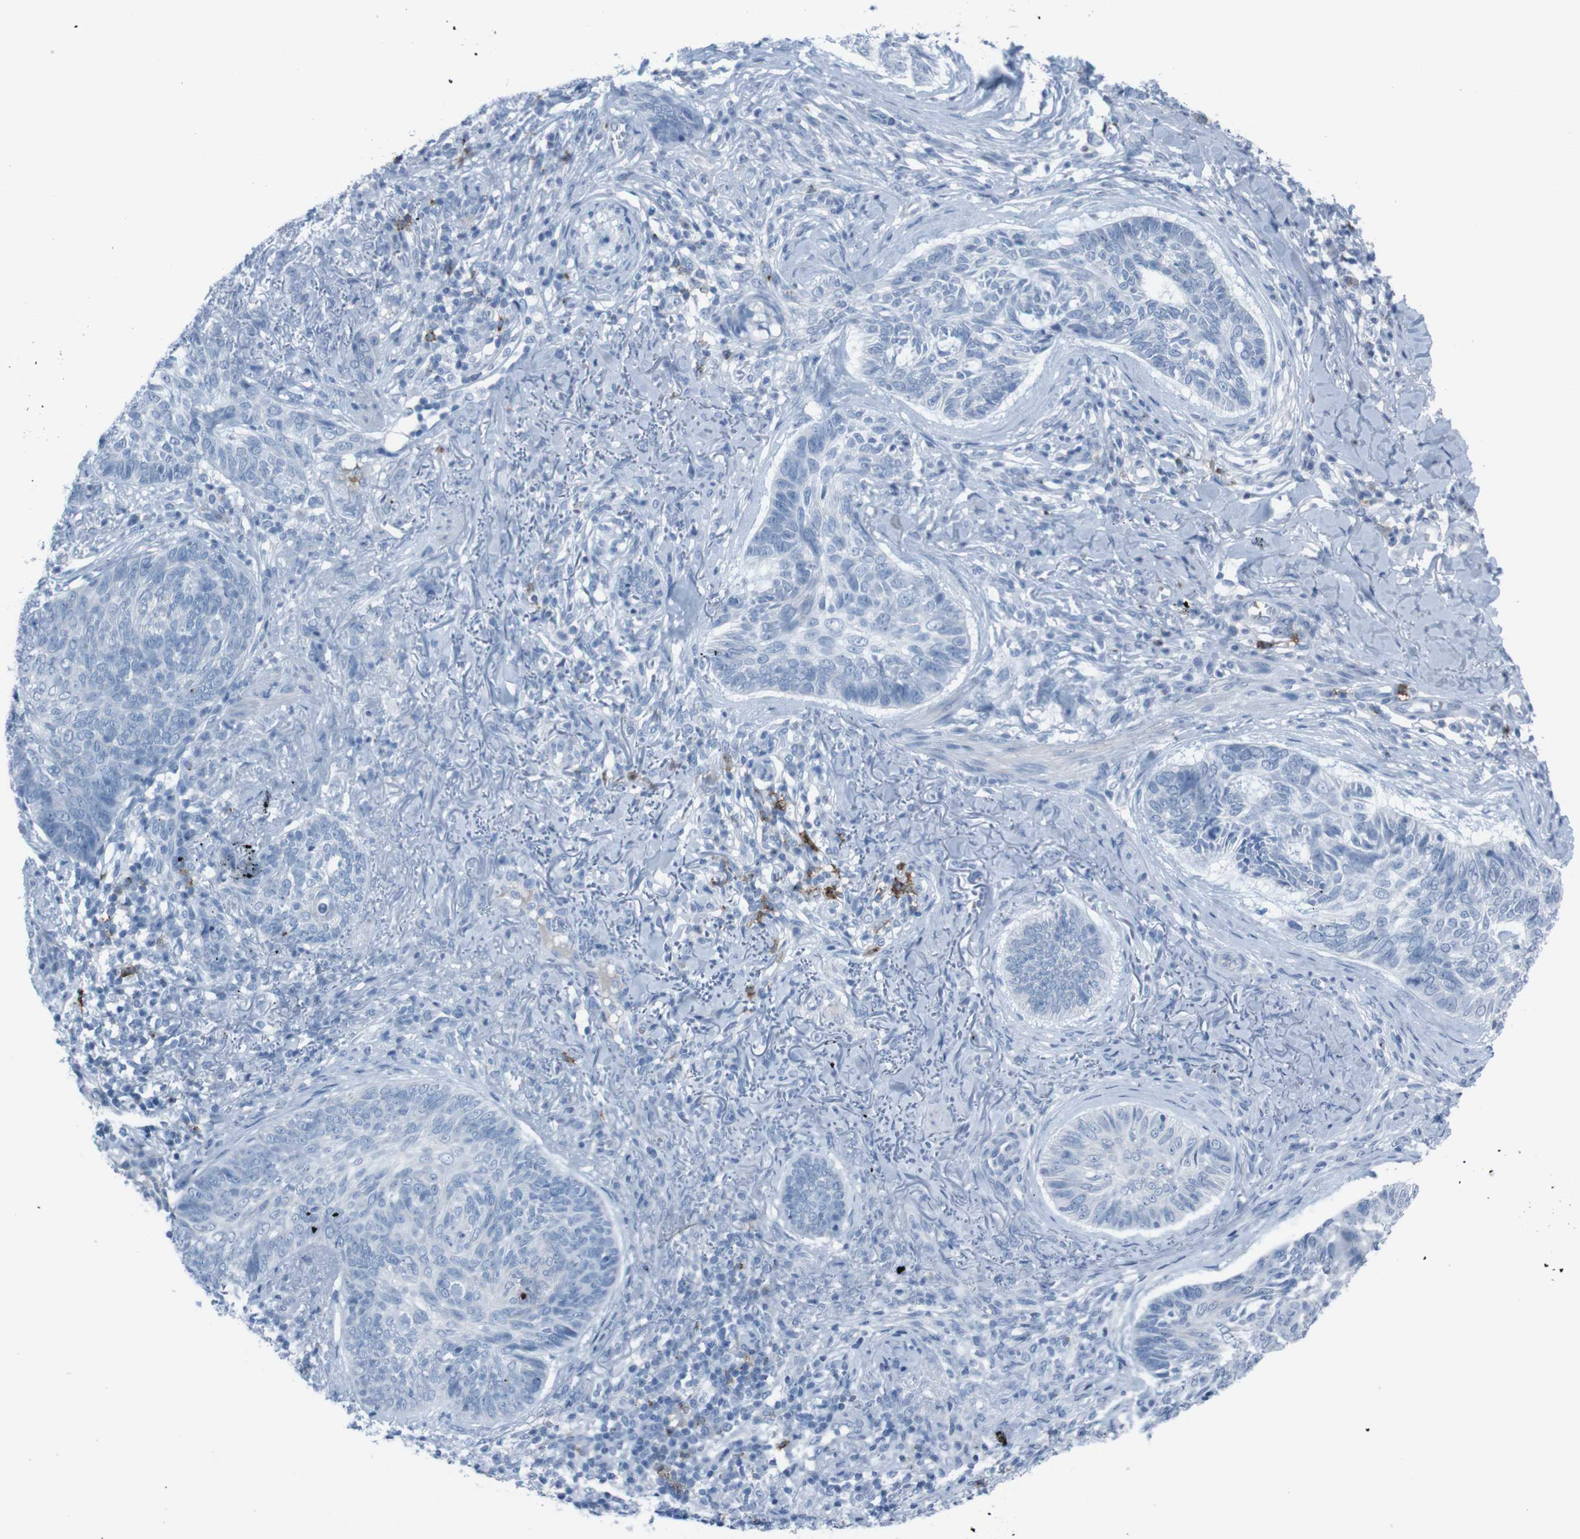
{"staining": {"intensity": "negative", "quantity": "none", "location": "none"}, "tissue": "skin cancer", "cell_type": "Tumor cells", "image_type": "cancer", "snomed": [{"axis": "morphology", "description": "Basal cell carcinoma"}, {"axis": "topography", "description": "Skin"}], "caption": "Tumor cells are negative for protein expression in human skin basal cell carcinoma.", "gene": "ST6GAL1", "patient": {"sex": "male", "age": 43}}